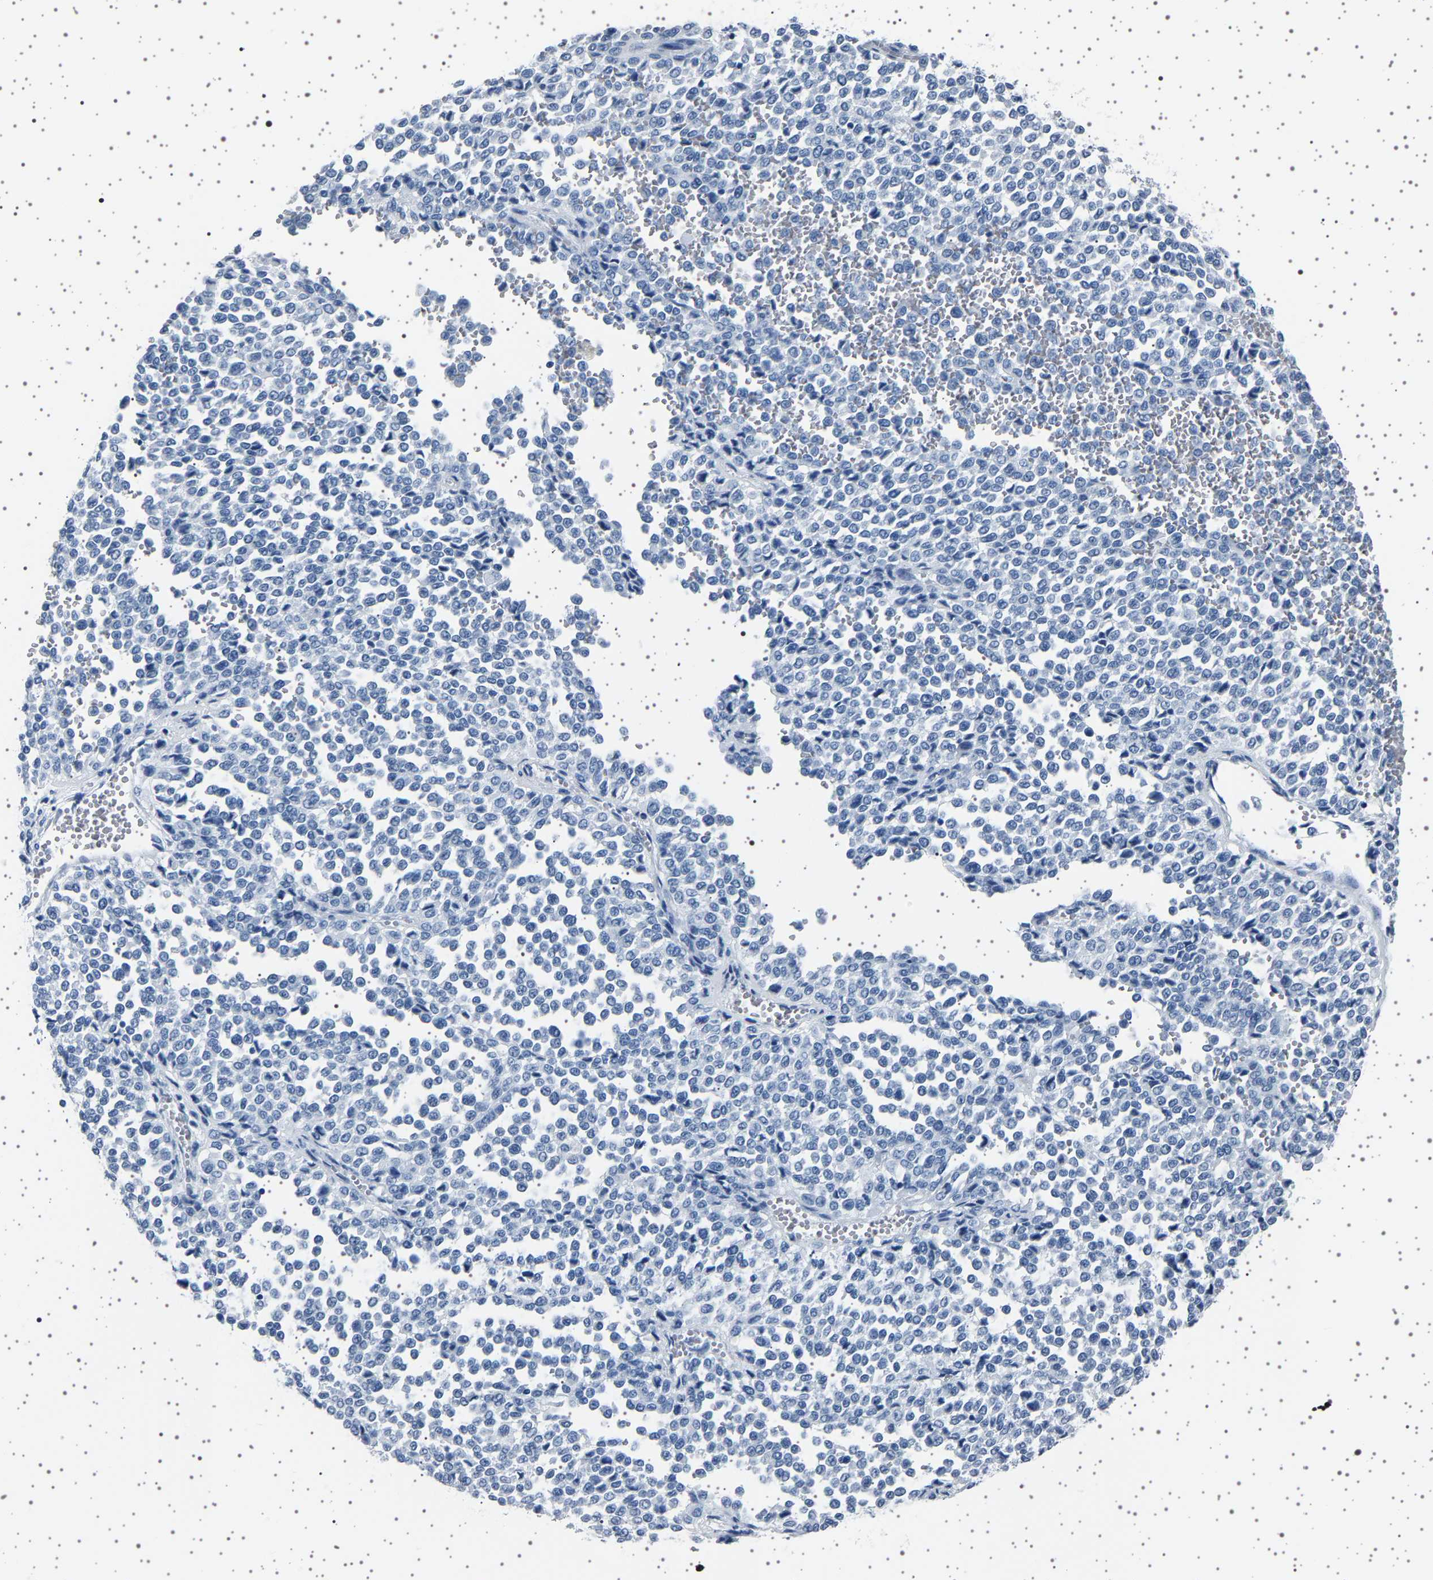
{"staining": {"intensity": "negative", "quantity": "none", "location": "none"}, "tissue": "melanoma", "cell_type": "Tumor cells", "image_type": "cancer", "snomed": [{"axis": "morphology", "description": "Malignant melanoma, Metastatic site"}, {"axis": "topography", "description": "Pancreas"}], "caption": "Malignant melanoma (metastatic site) stained for a protein using immunohistochemistry reveals no expression tumor cells.", "gene": "TFF3", "patient": {"sex": "female", "age": 30}}